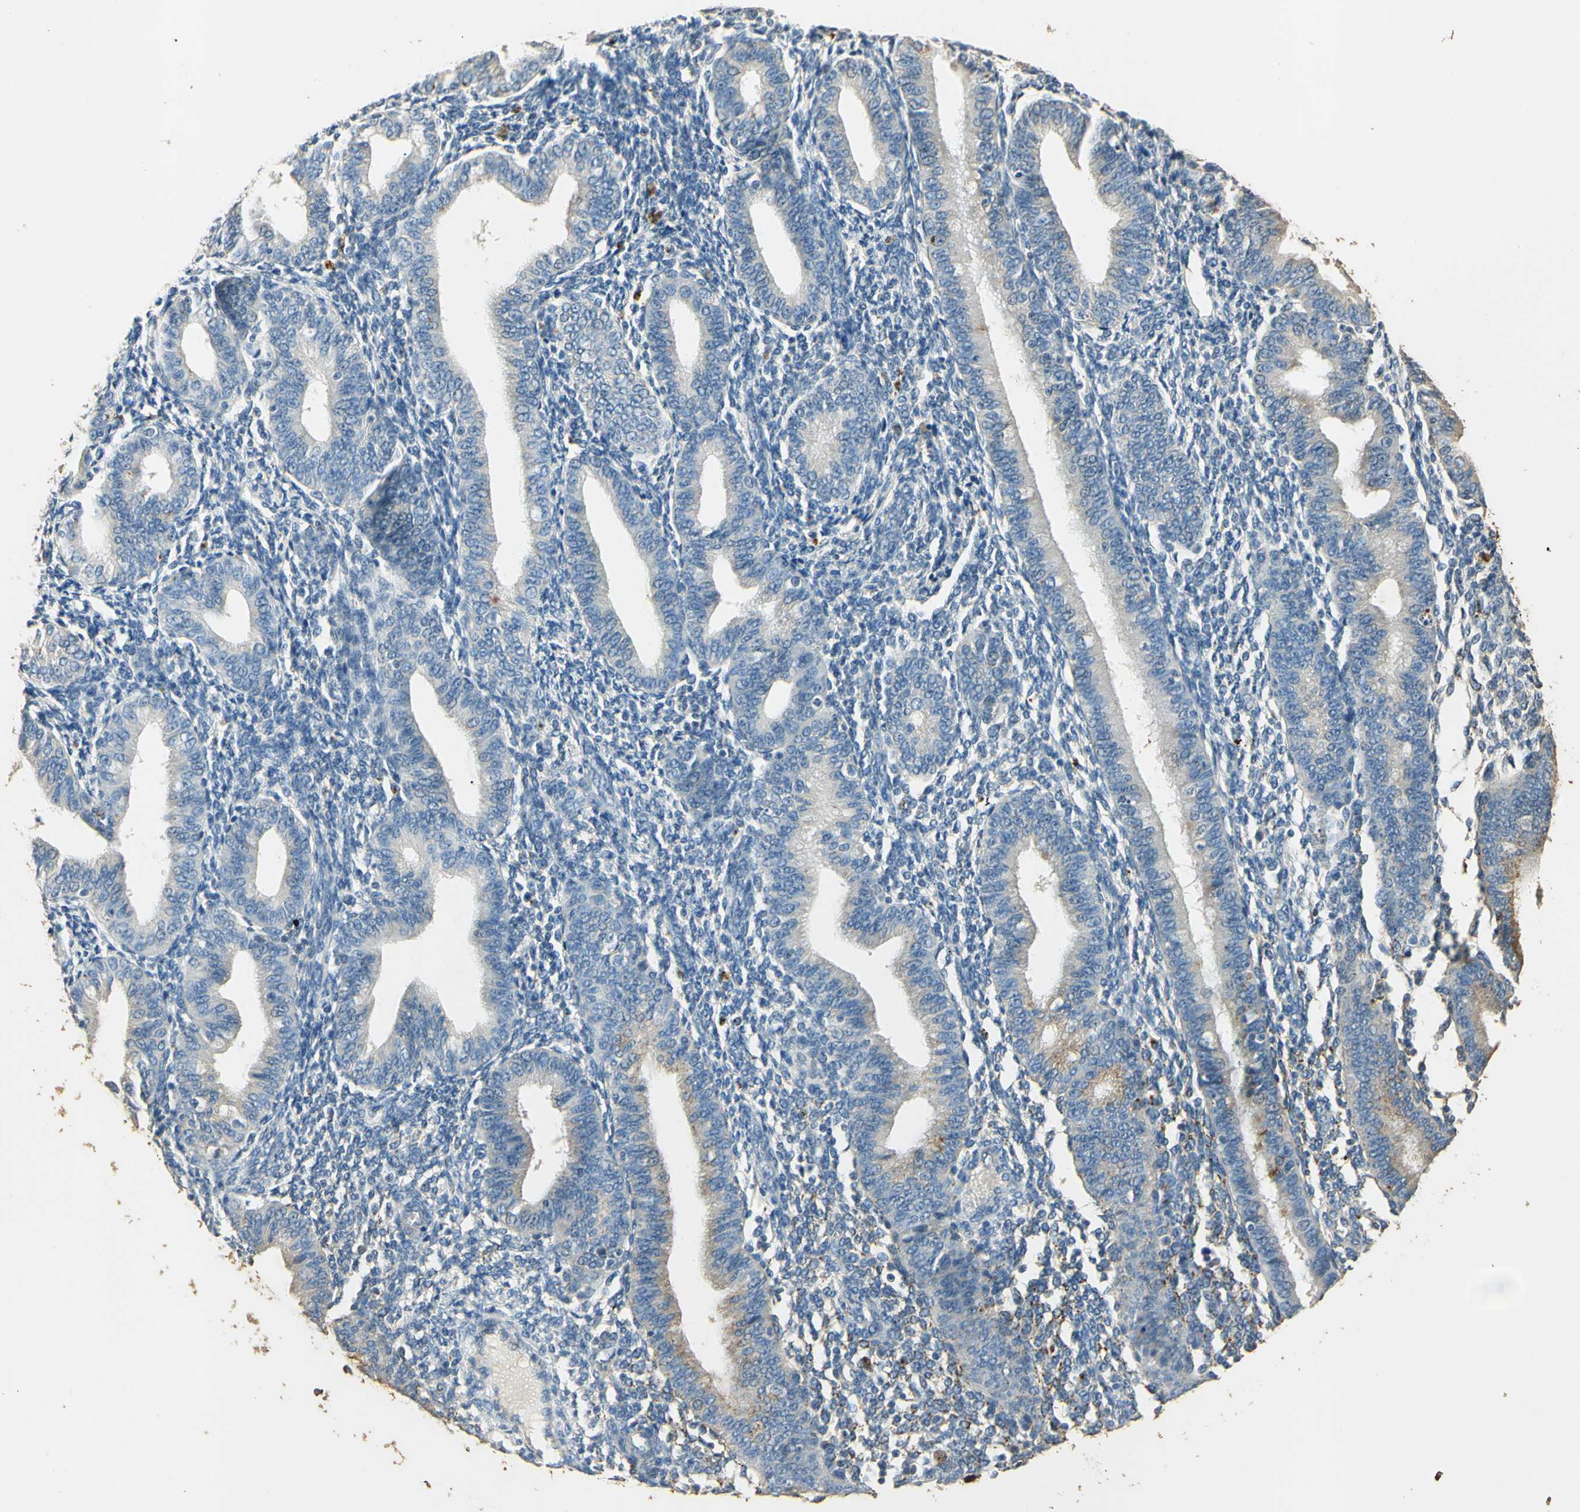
{"staining": {"intensity": "negative", "quantity": "none", "location": "none"}, "tissue": "endometrium", "cell_type": "Cells in endometrial stroma", "image_type": "normal", "snomed": [{"axis": "morphology", "description": "Normal tissue, NOS"}, {"axis": "topography", "description": "Endometrium"}], "caption": "IHC photomicrograph of benign human endometrium stained for a protein (brown), which shows no positivity in cells in endometrial stroma.", "gene": "ARHGEF17", "patient": {"sex": "female", "age": 61}}